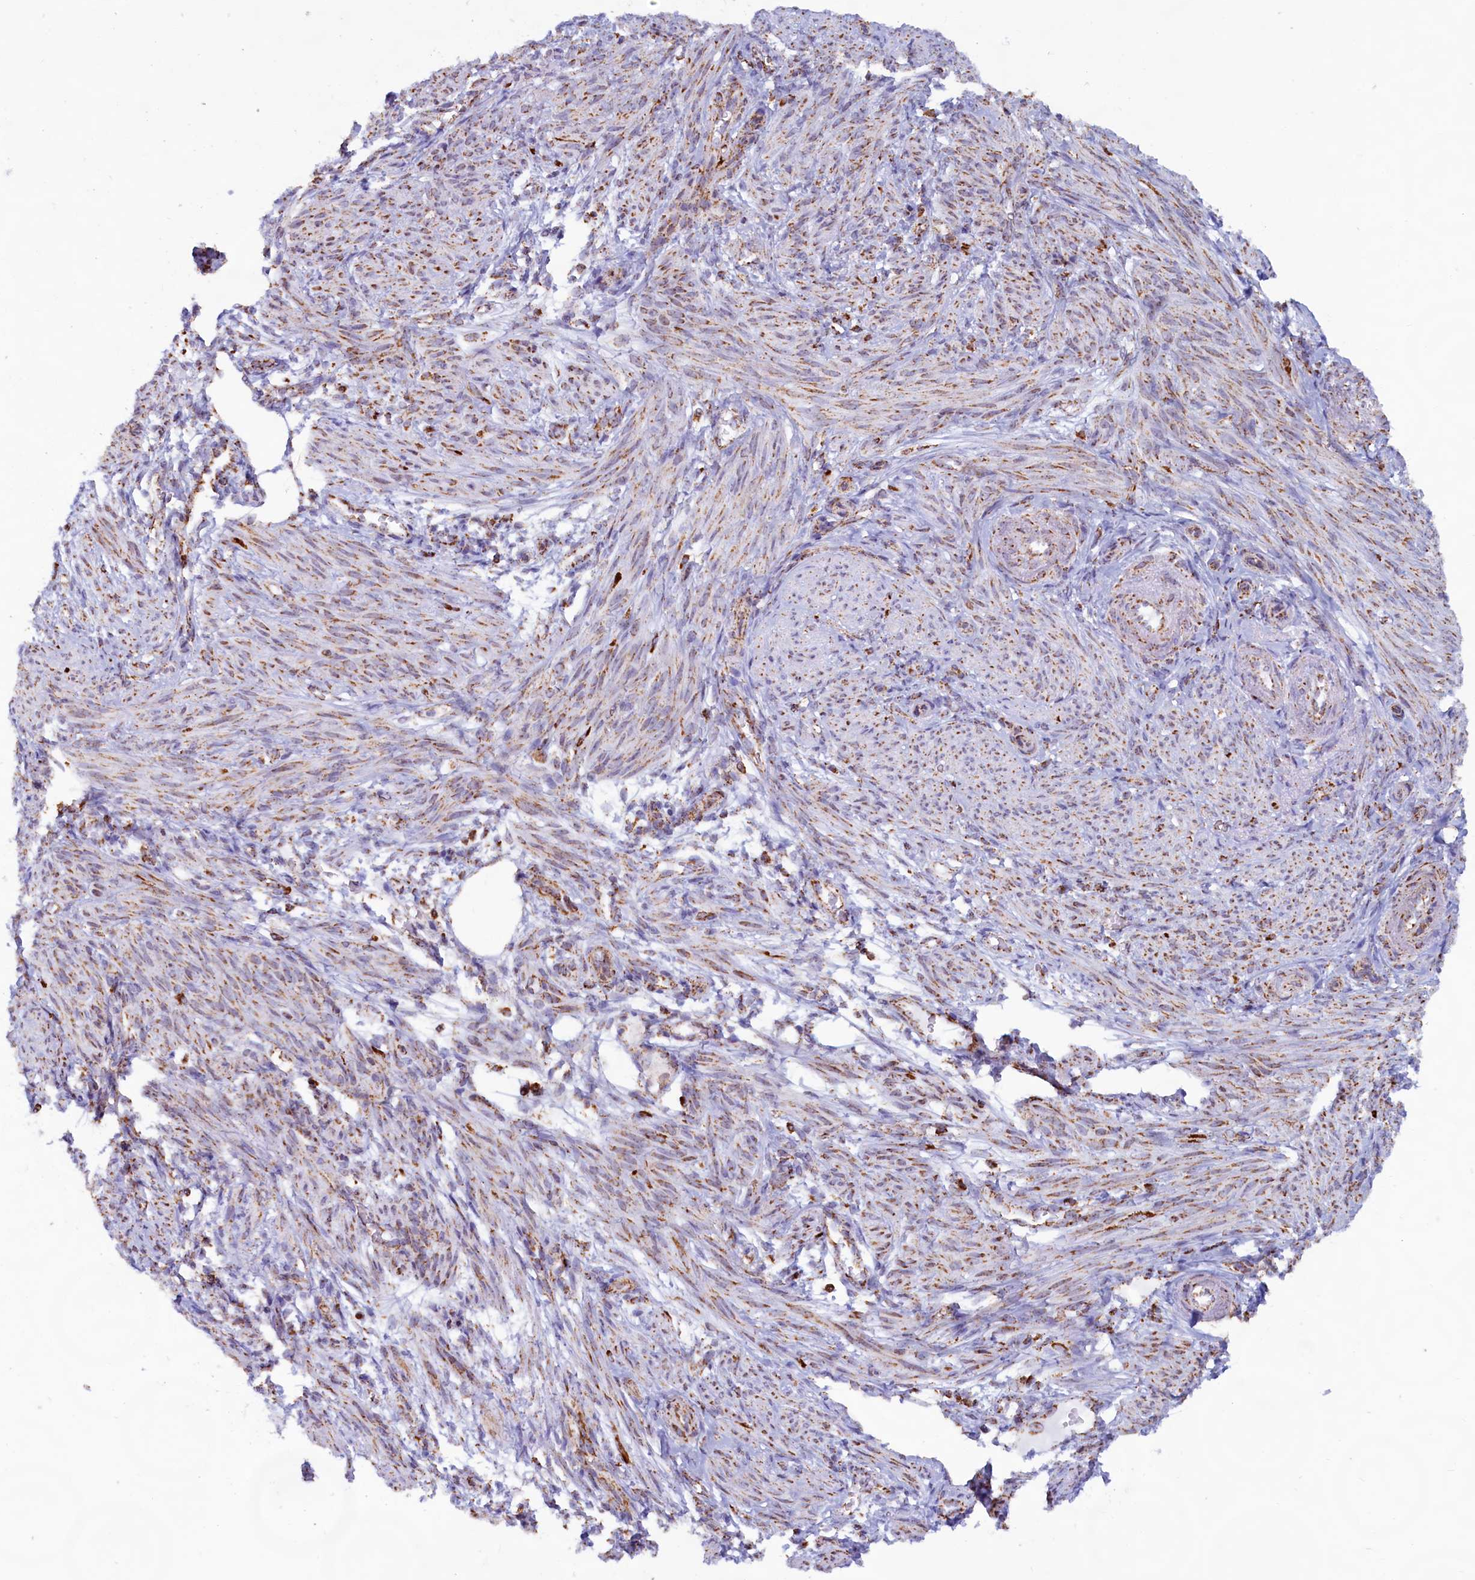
{"staining": {"intensity": "moderate", "quantity": "25%-75%", "location": "cytoplasmic/membranous"}, "tissue": "smooth muscle", "cell_type": "Smooth muscle cells", "image_type": "normal", "snomed": [{"axis": "morphology", "description": "Normal tissue, NOS"}, {"axis": "topography", "description": "Smooth muscle"}], "caption": "Immunohistochemical staining of unremarkable human smooth muscle shows medium levels of moderate cytoplasmic/membranous expression in approximately 25%-75% of smooth muscle cells.", "gene": "C1D", "patient": {"sex": "female", "age": 39}}